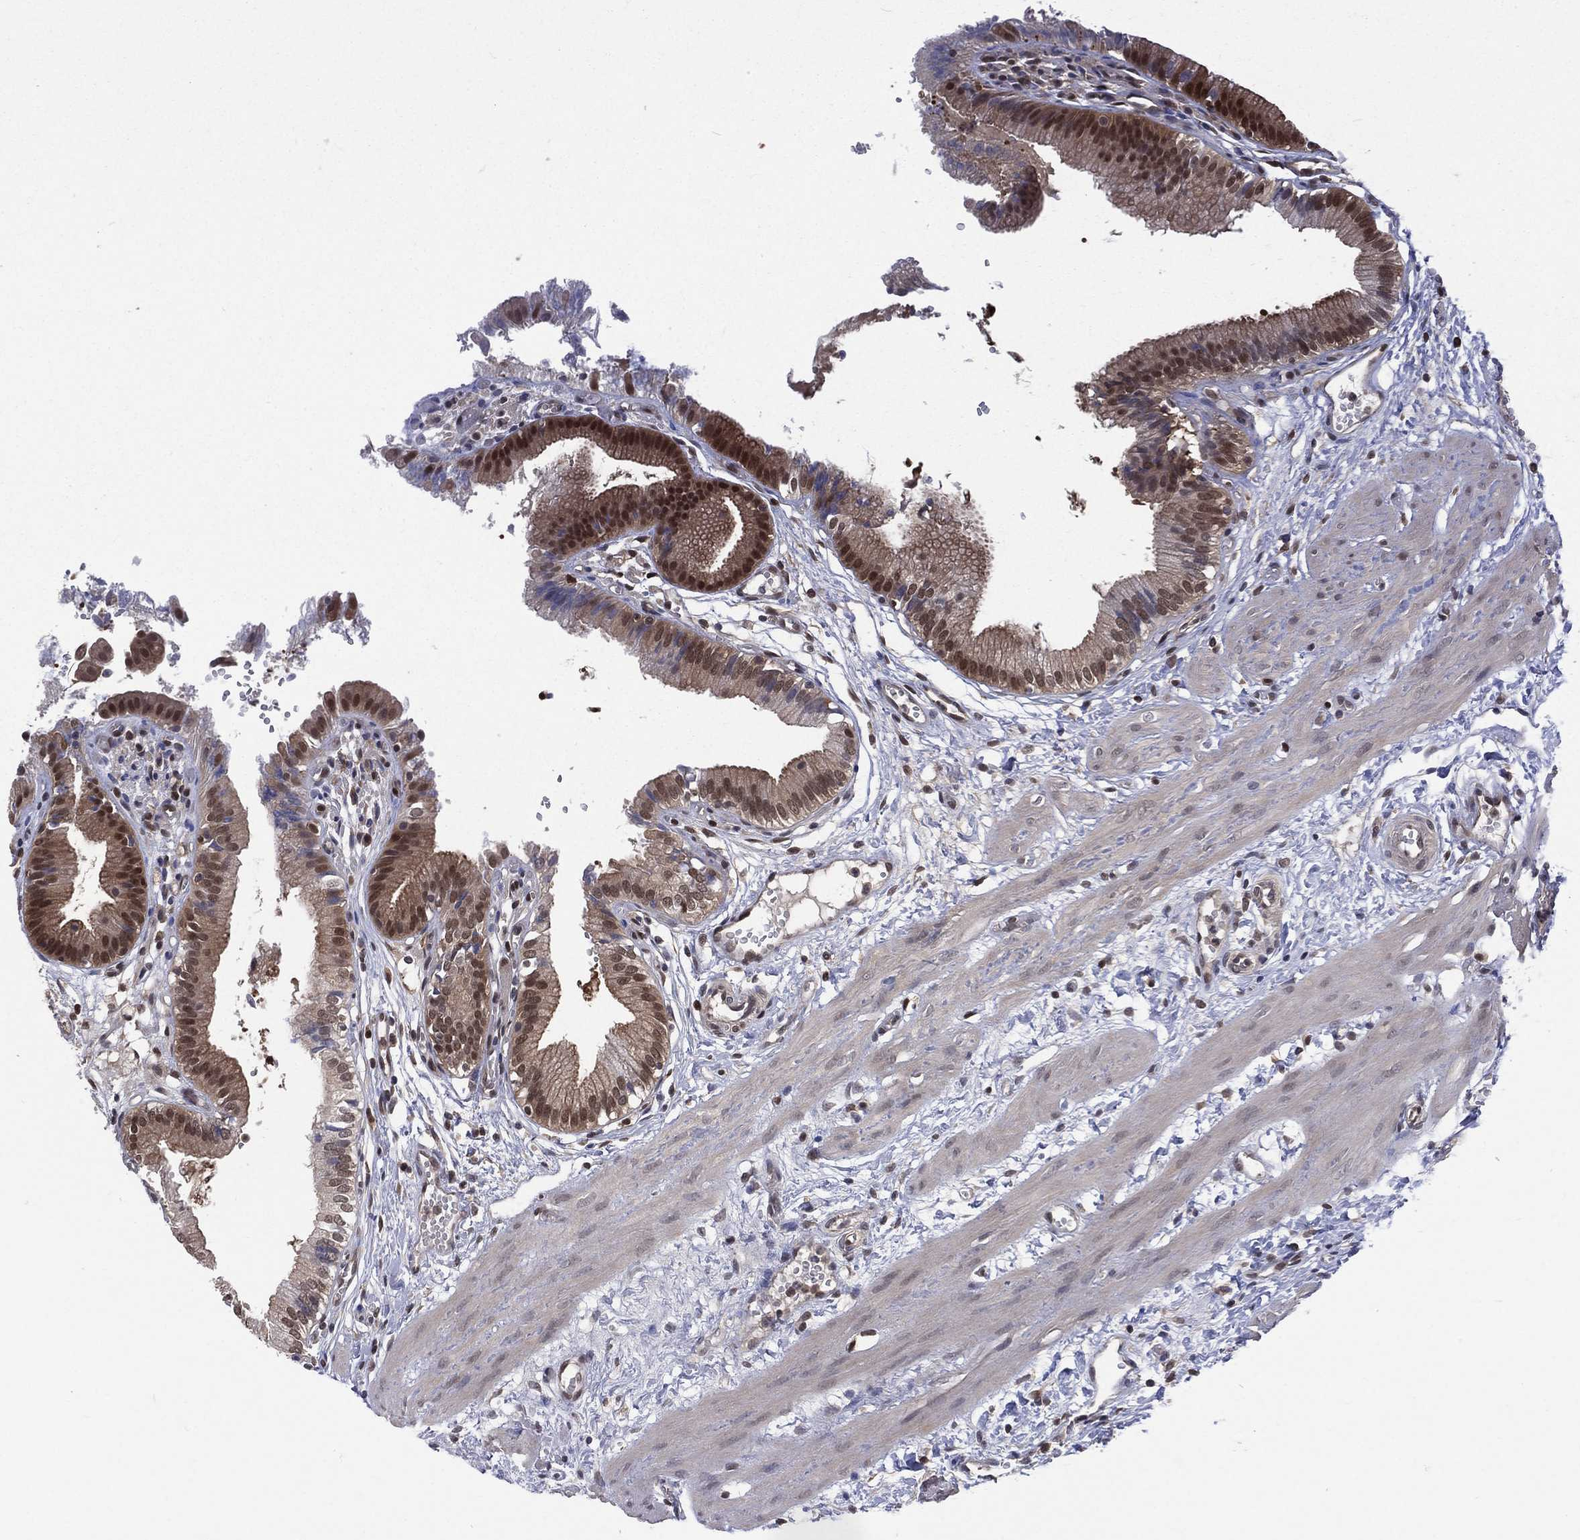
{"staining": {"intensity": "strong", "quantity": "25%-75%", "location": "nuclear"}, "tissue": "gallbladder", "cell_type": "Glandular cells", "image_type": "normal", "snomed": [{"axis": "morphology", "description": "Normal tissue, NOS"}, {"axis": "topography", "description": "Gallbladder"}], "caption": "Immunohistochemistry micrograph of benign gallbladder stained for a protein (brown), which shows high levels of strong nuclear positivity in approximately 25%-75% of glandular cells.", "gene": "MTAP", "patient": {"sex": "female", "age": 24}}